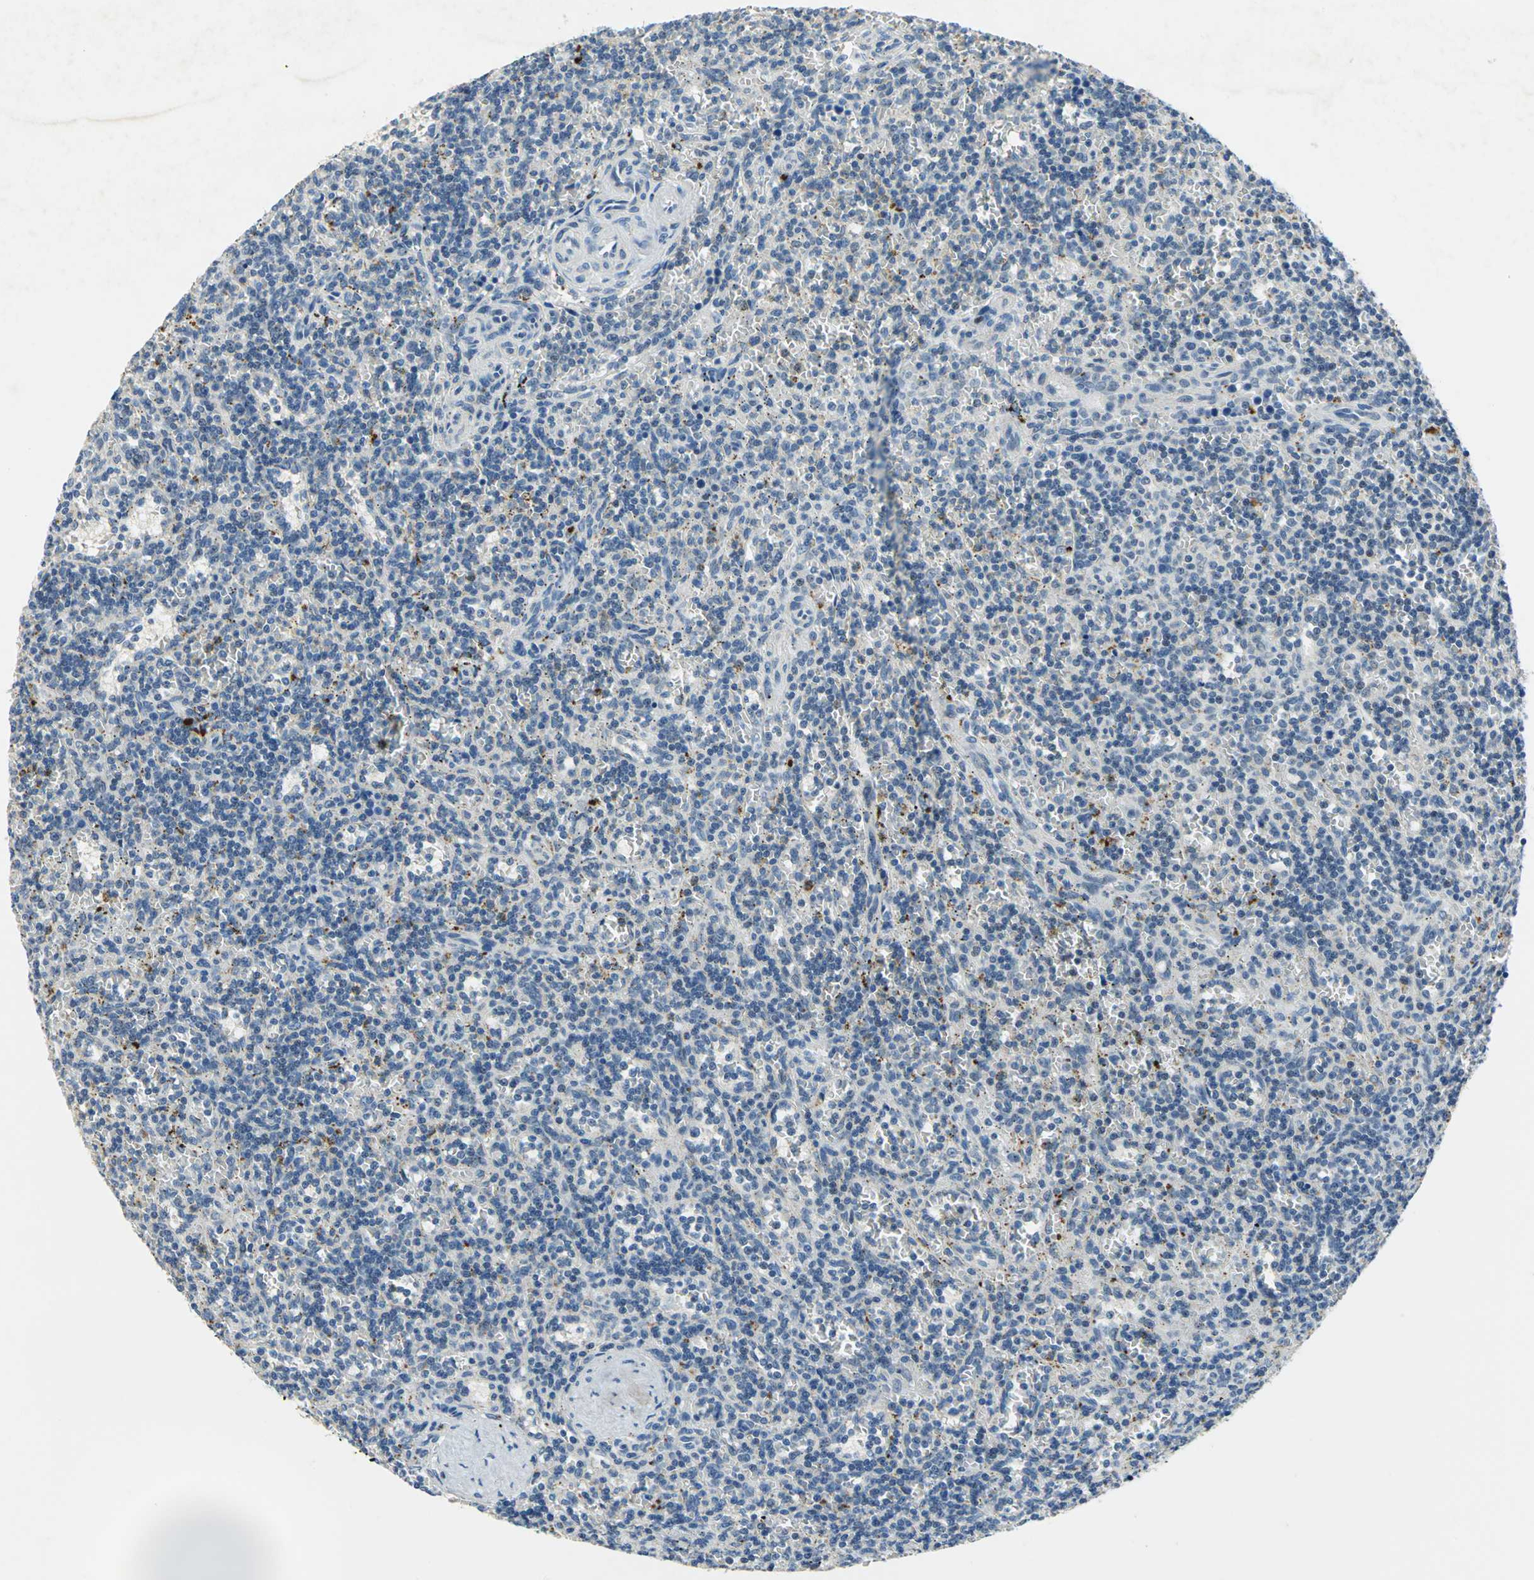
{"staining": {"intensity": "negative", "quantity": "none", "location": "none"}, "tissue": "lymphoma", "cell_type": "Tumor cells", "image_type": "cancer", "snomed": [{"axis": "morphology", "description": "Malignant lymphoma, non-Hodgkin's type, Low grade"}, {"axis": "topography", "description": "Spleen"}], "caption": "Lymphoma was stained to show a protein in brown. There is no significant expression in tumor cells.", "gene": "RAD17", "patient": {"sex": "male", "age": 73}}